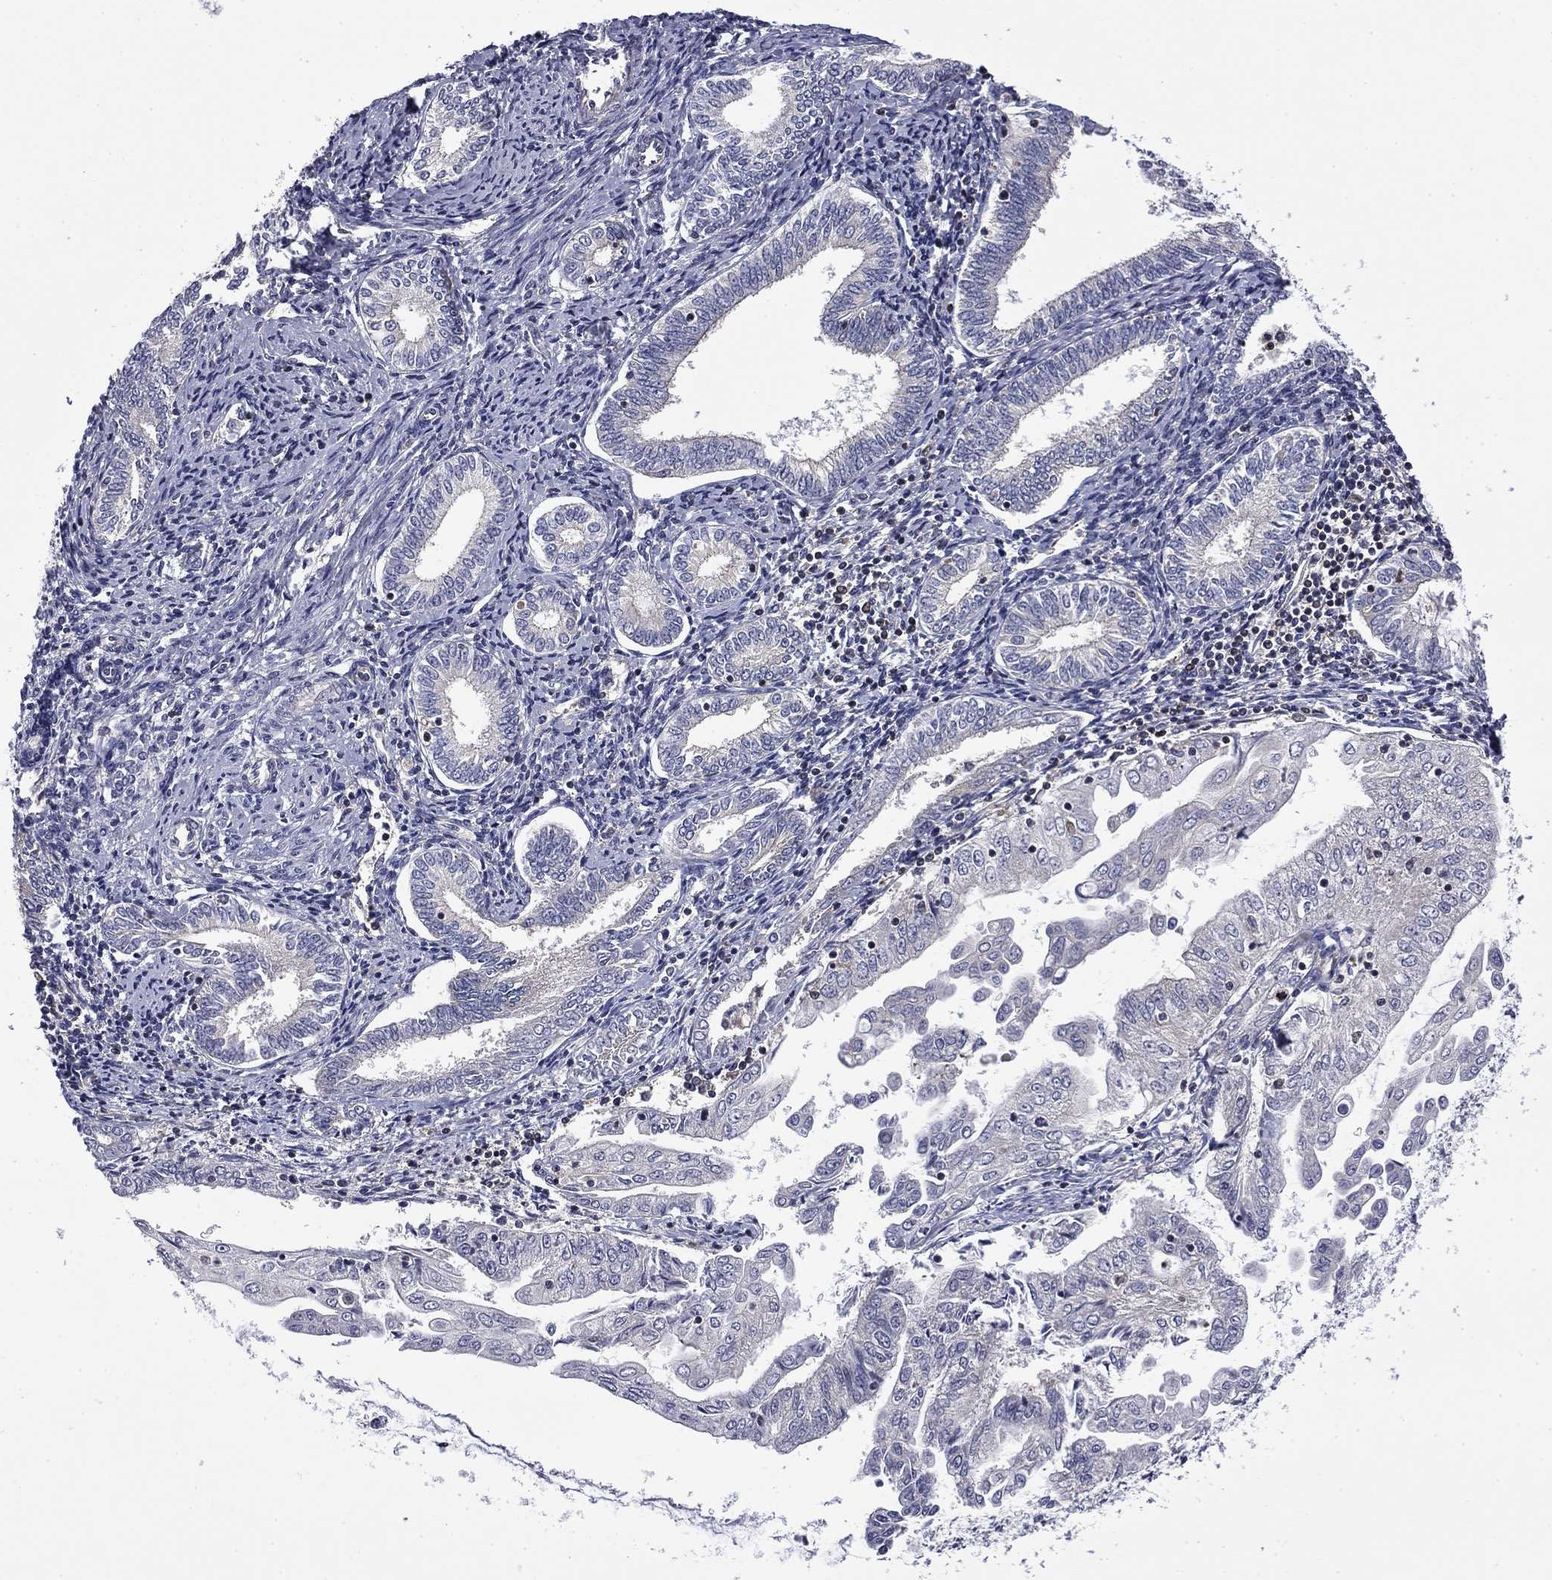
{"staining": {"intensity": "negative", "quantity": "none", "location": "none"}, "tissue": "endometrial cancer", "cell_type": "Tumor cells", "image_type": "cancer", "snomed": [{"axis": "morphology", "description": "Adenocarcinoma, NOS"}, {"axis": "topography", "description": "Endometrium"}], "caption": "High power microscopy histopathology image of an immunohistochemistry micrograph of adenocarcinoma (endometrial), revealing no significant positivity in tumor cells. The staining was performed using DAB to visualize the protein expression in brown, while the nuclei were stained in blue with hematoxylin (Magnification: 20x).", "gene": "ARHGAP45", "patient": {"sex": "female", "age": 56}}